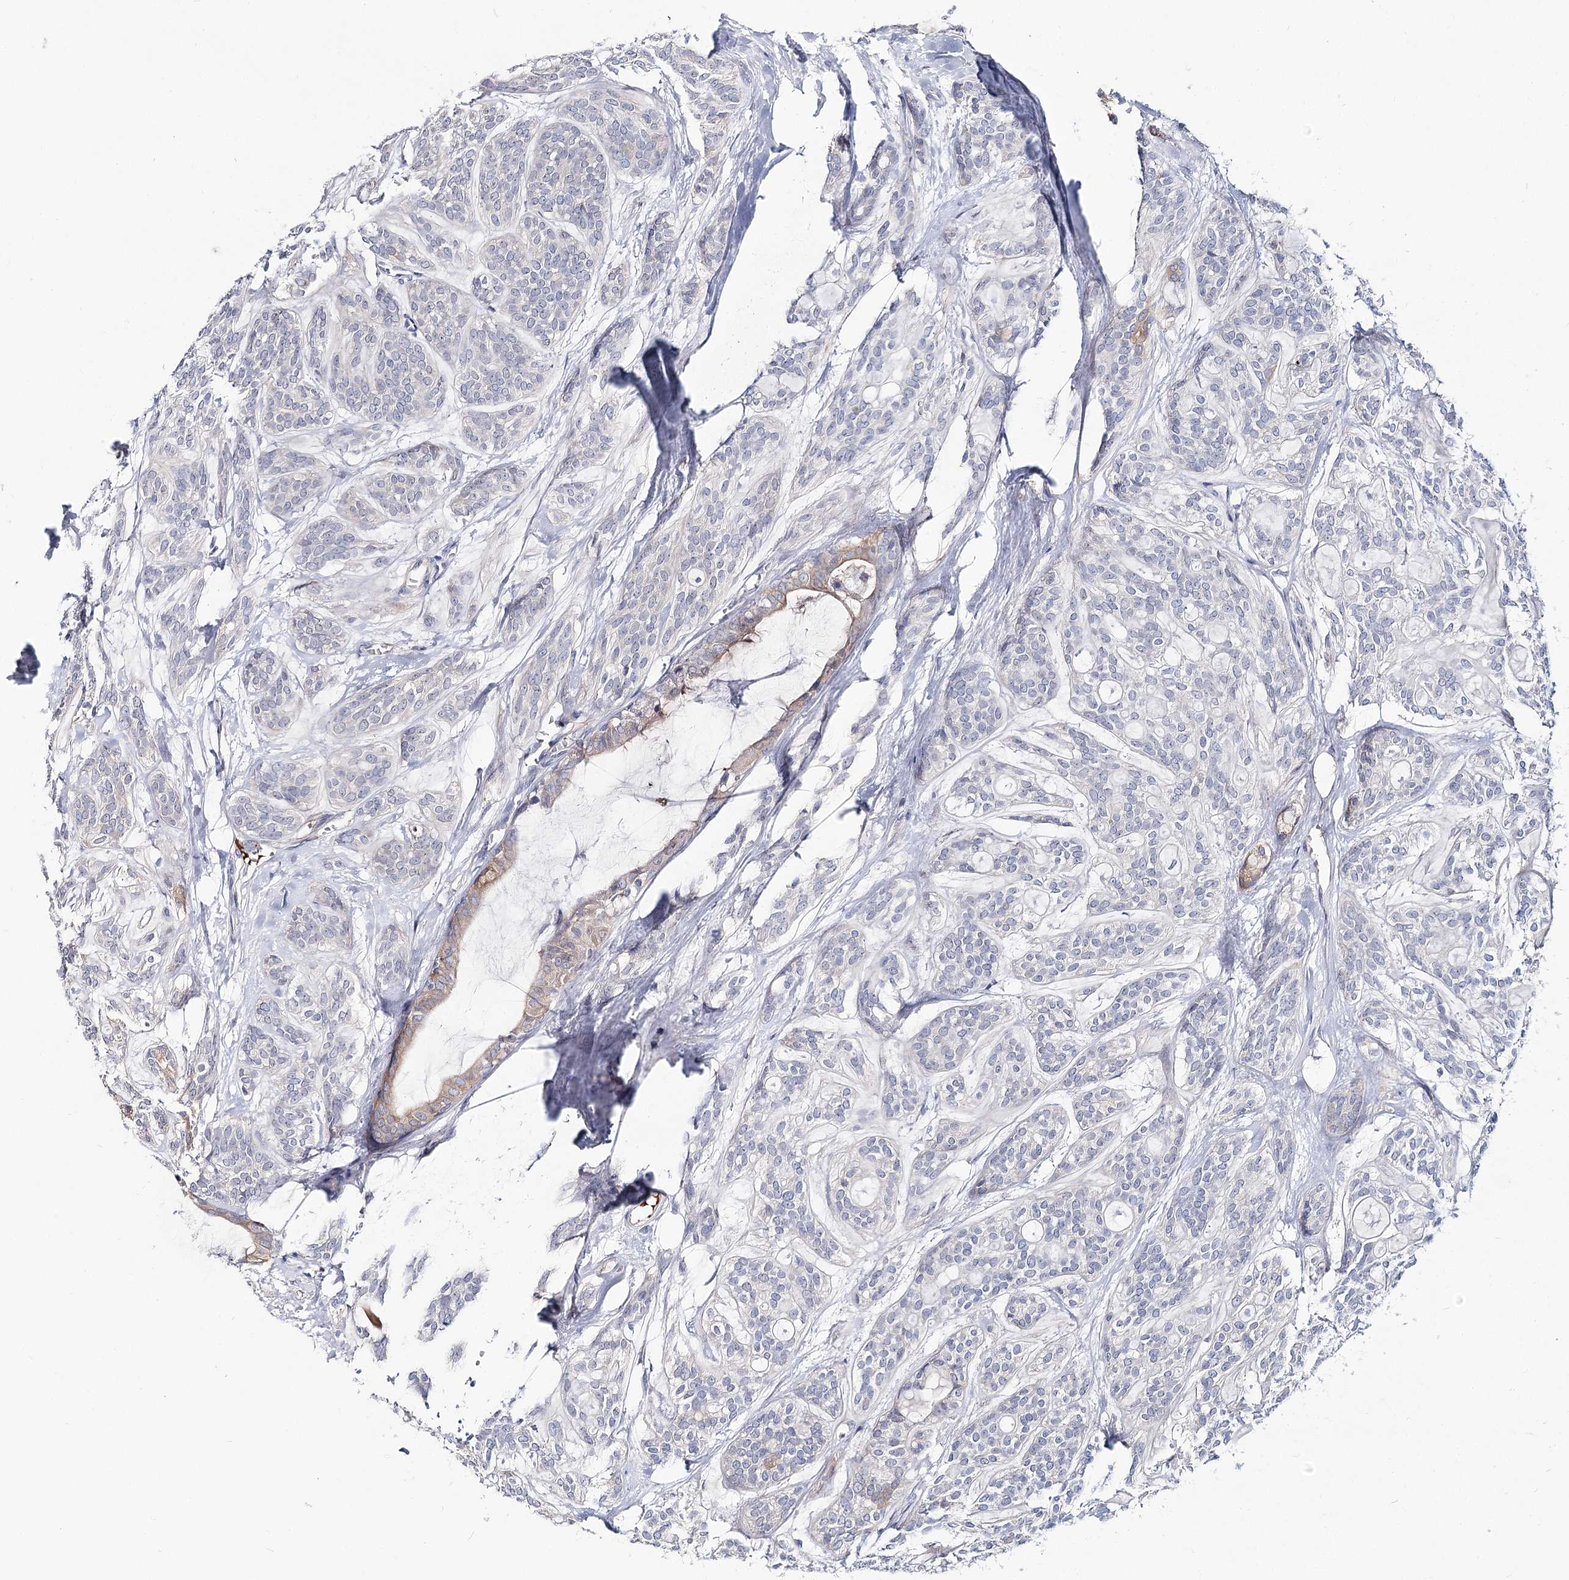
{"staining": {"intensity": "weak", "quantity": "<25%", "location": "cytoplasmic/membranous"}, "tissue": "head and neck cancer", "cell_type": "Tumor cells", "image_type": "cancer", "snomed": [{"axis": "morphology", "description": "Adenocarcinoma, NOS"}, {"axis": "topography", "description": "Head-Neck"}], "caption": "This histopathology image is of head and neck cancer stained with immunohistochemistry (IHC) to label a protein in brown with the nuclei are counter-stained blue. There is no expression in tumor cells. (DAB (3,3'-diaminobenzidine) IHC with hematoxylin counter stain).", "gene": "UGP2", "patient": {"sex": "male", "age": 66}}